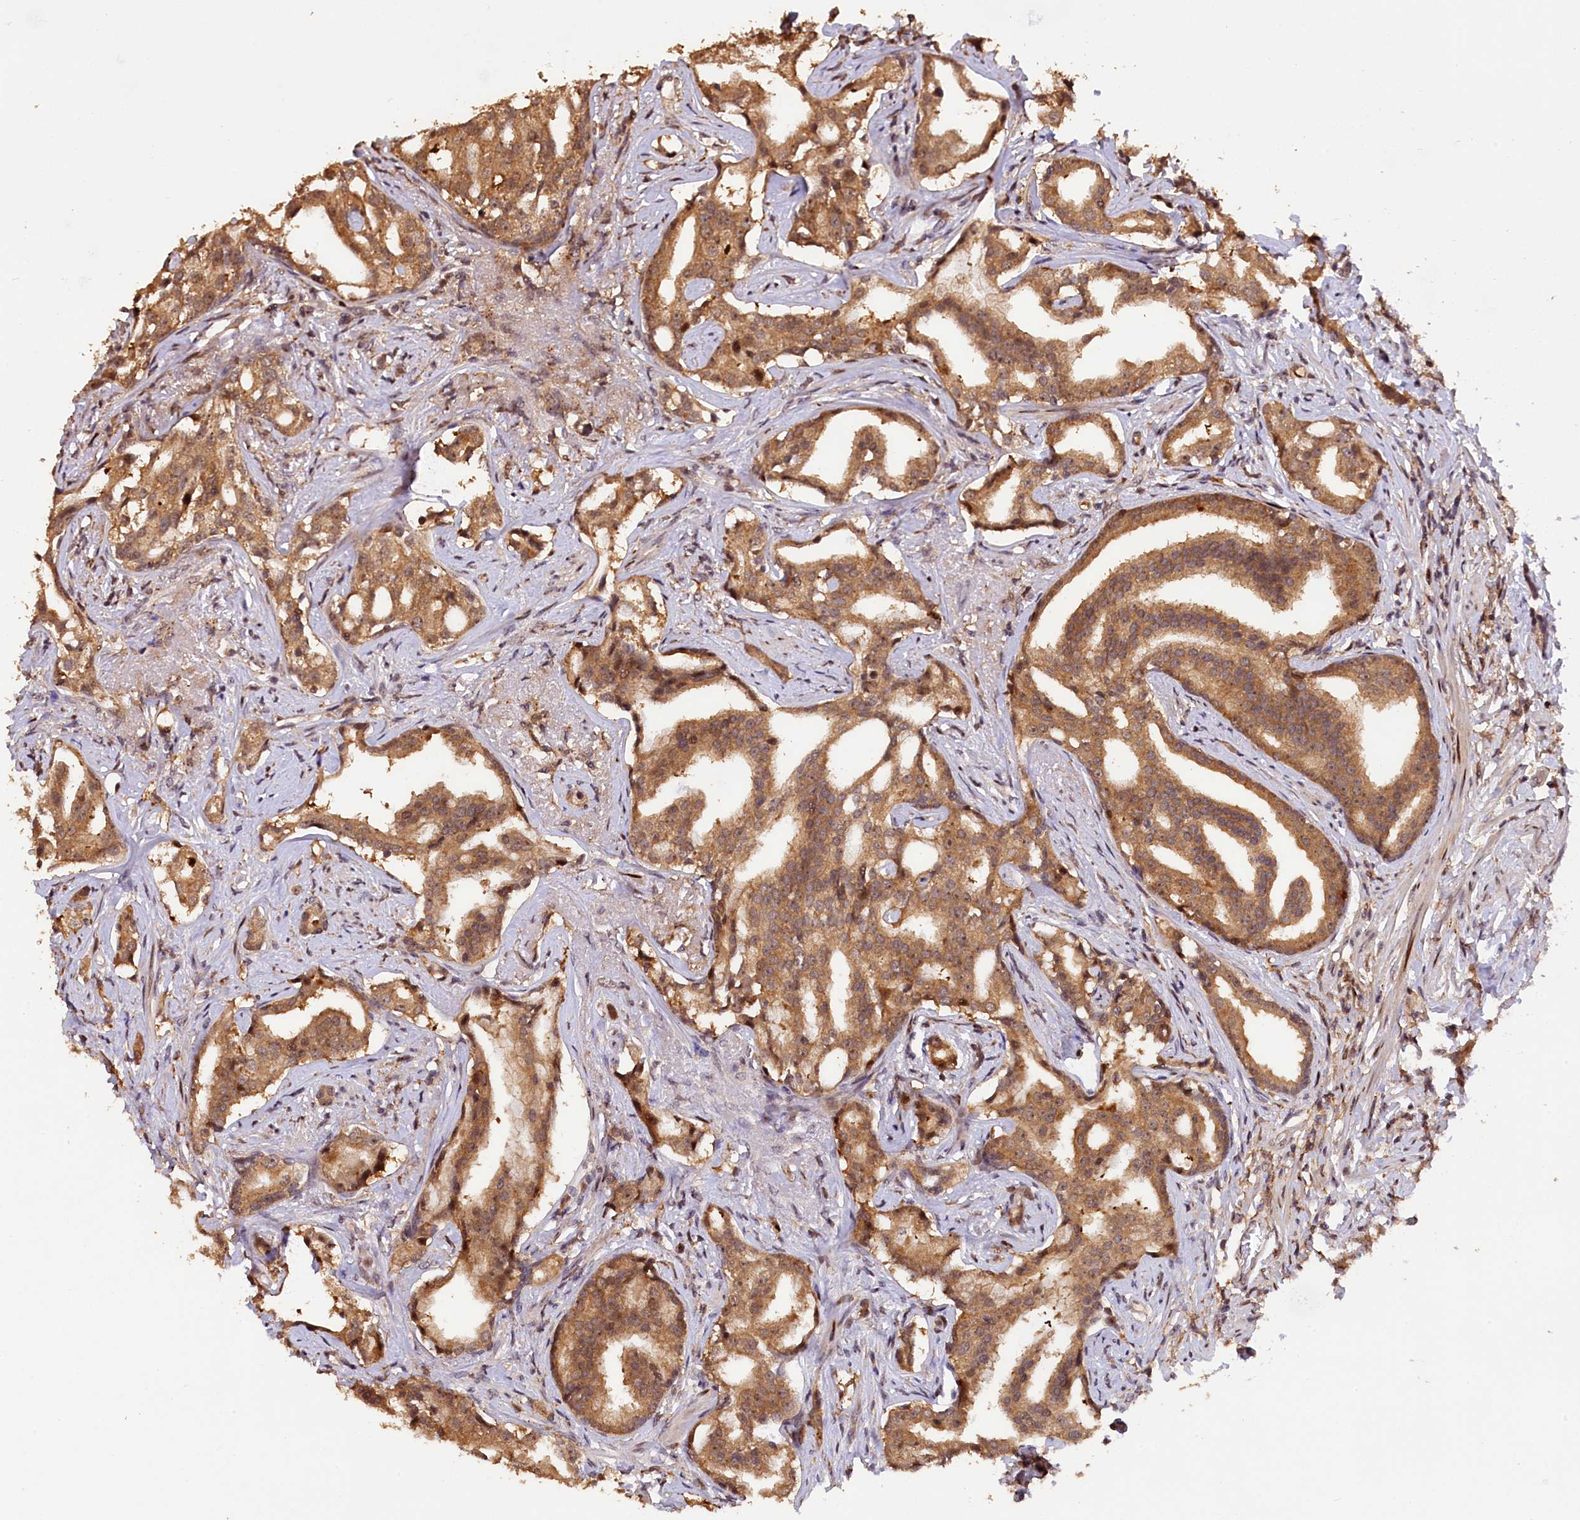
{"staining": {"intensity": "moderate", "quantity": ">75%", "location": "cytoplasmic/membranous"}, "tissue": "prostate cancer", "cell_type": "Tumor cells", "image_type": "cancer", "snomed": [{"axis": "morphology", "description": "Adenocarcinoma, High grade"}, {"axis": "topography", "description": "Prostate"}], "caption": "Immunohistochemistry of prostate cancer reveals medium levels of moderate cytoplasmic/membranous staining in about >75% of tumor cells. (DAB (3,3'-diaminobenzidine) IHC, brown staining for protein, blue staining for nuclei).", "gene": "PHAF1", "patient": {"sex": "male", "age": 67}}